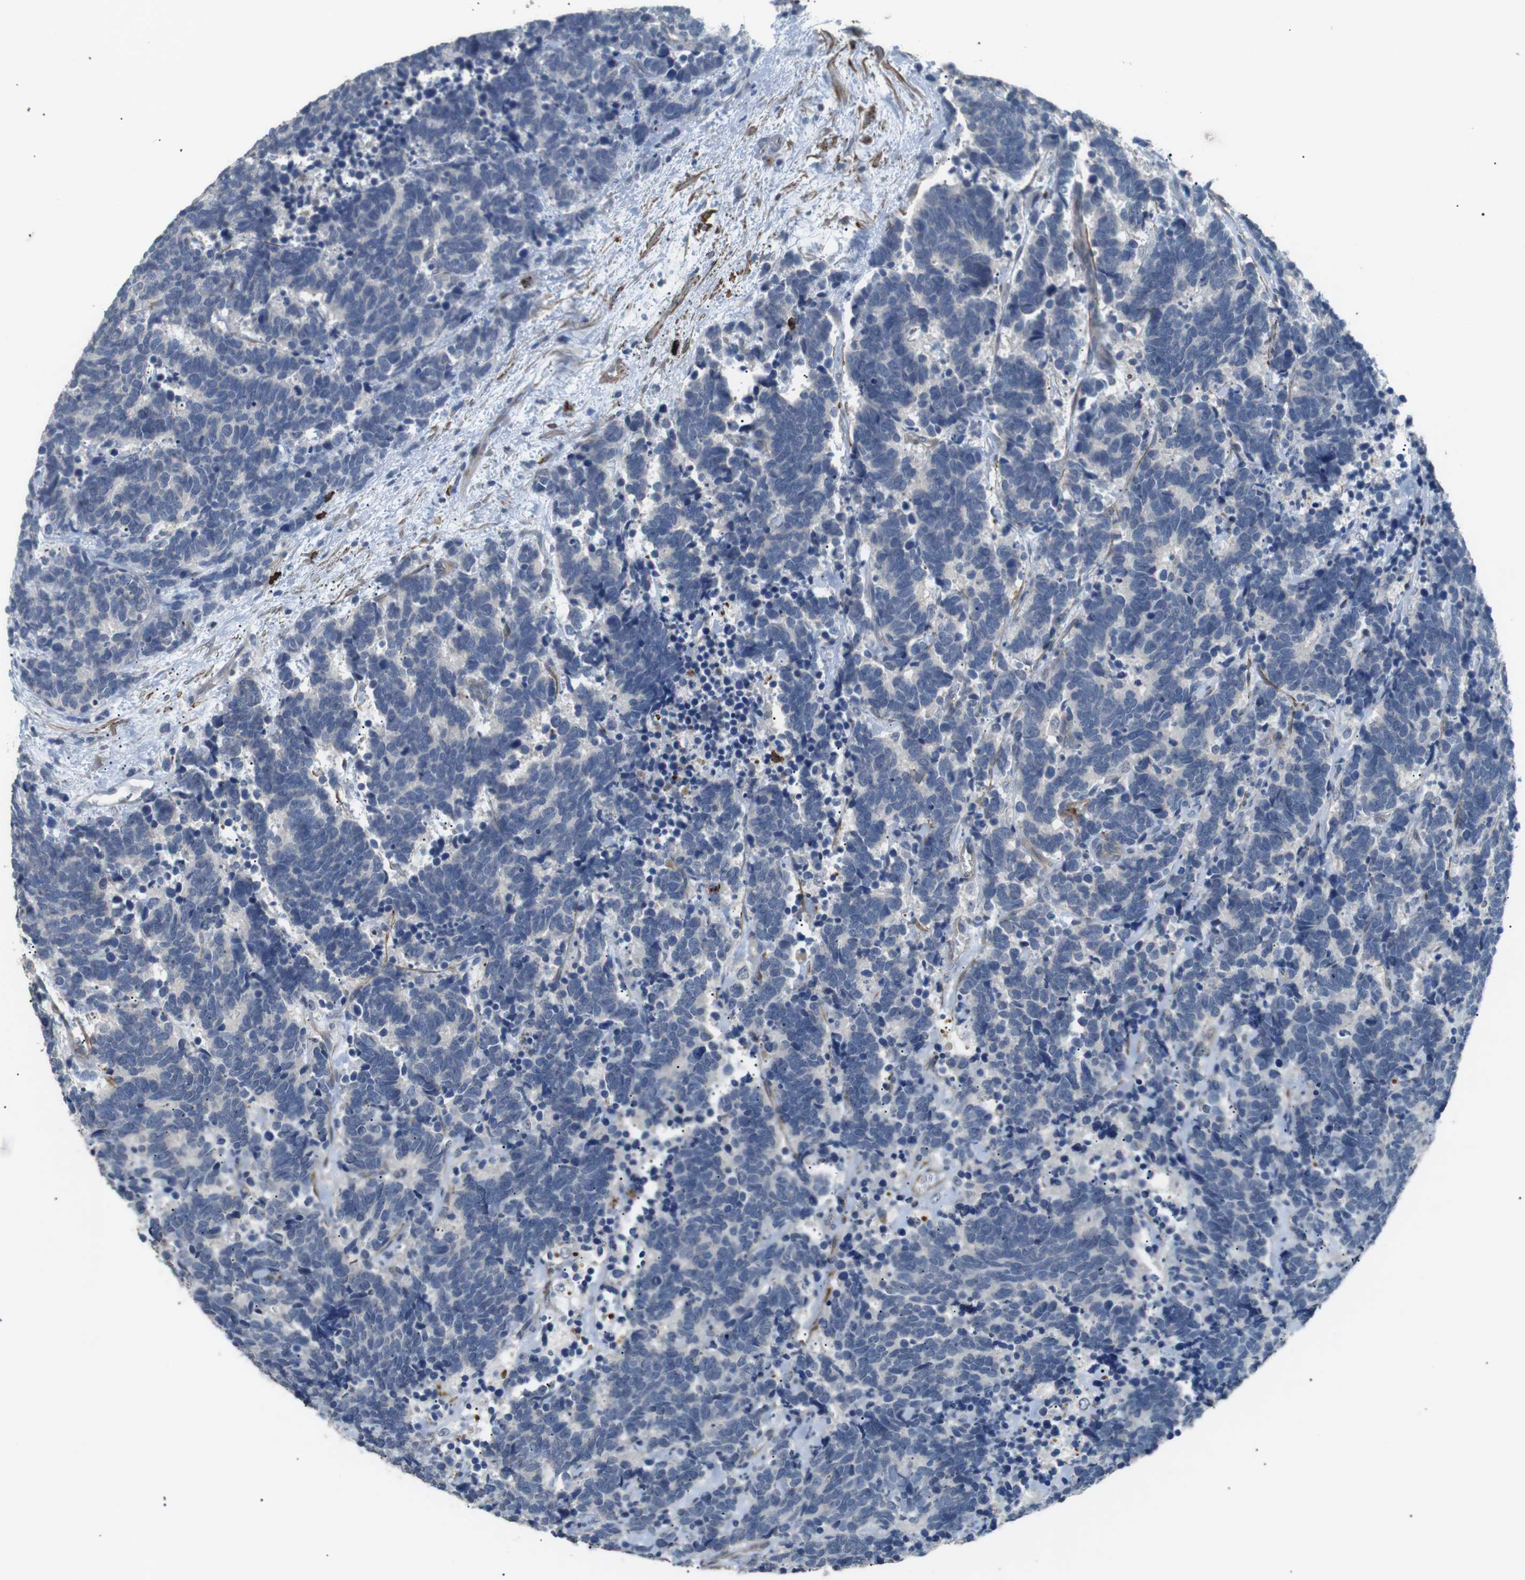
{"staining": {"intensity": "negative", "quantity": "none", "location": "none"}, "tissue": "carcinoid", "cell_type": "Tumor cells", "image_type": "cancer", "snomed": [{"axis": "morphology", "description": "Carcinoma, NOS"}, {"axis": "morphology", "description": "Carcinoid, malignant, NOS"}, {"axis": "topography", "description": "Urinary bladder"}], "caption": "High magnification brightfield microscopy of carcinoid (malignant) stained with DAB (brown) and counterstained with hematoxylin (blue): tumor cells show no significant staining.", "gene": "GZMM", "patient": {"sex": "male", "age": 57}}